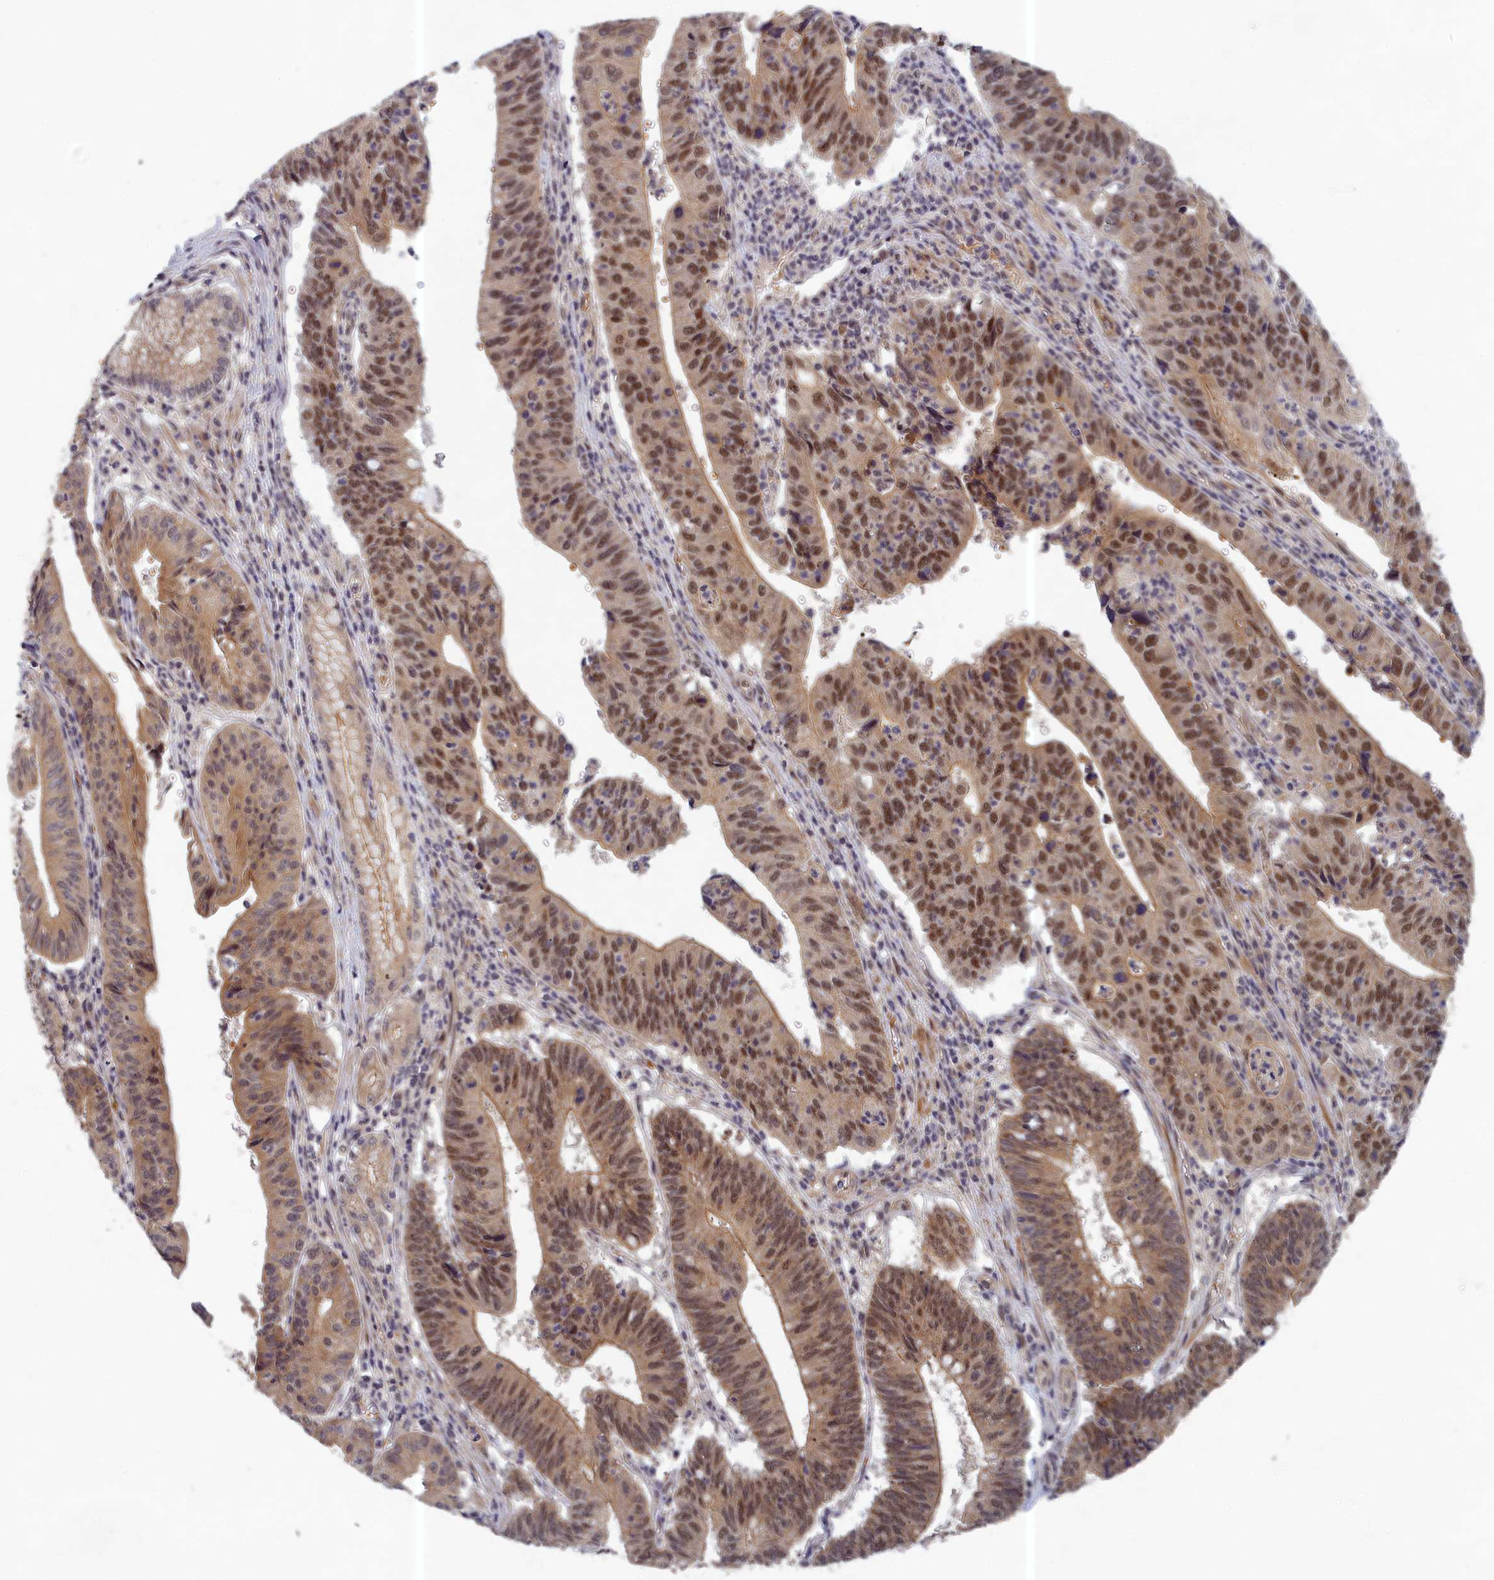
{"staining": {"intensity": "moderate", "quantity": ">75%", "location": "cytoplasmic/membranous,nuclear"}, "tissue": "stomach cancer", "cell_type": "Tumor cells", "image_type": "cancer", "snomed": [{"axis": "morphology", "description": "Adenocarcinoma, NOS"}, {"axis": "topography", "description": "Stomach"}], "caption": "DAB (3,3'-diaminobenzidine) immunohistochemical staining of stomach adenocarcinoma displays moderate cytoplasmic/membranous and nuclear protein staining in approximately >75% of tumor cells.", "gene": "EARS2", "patient": {"sex": "male", "age": 59}}